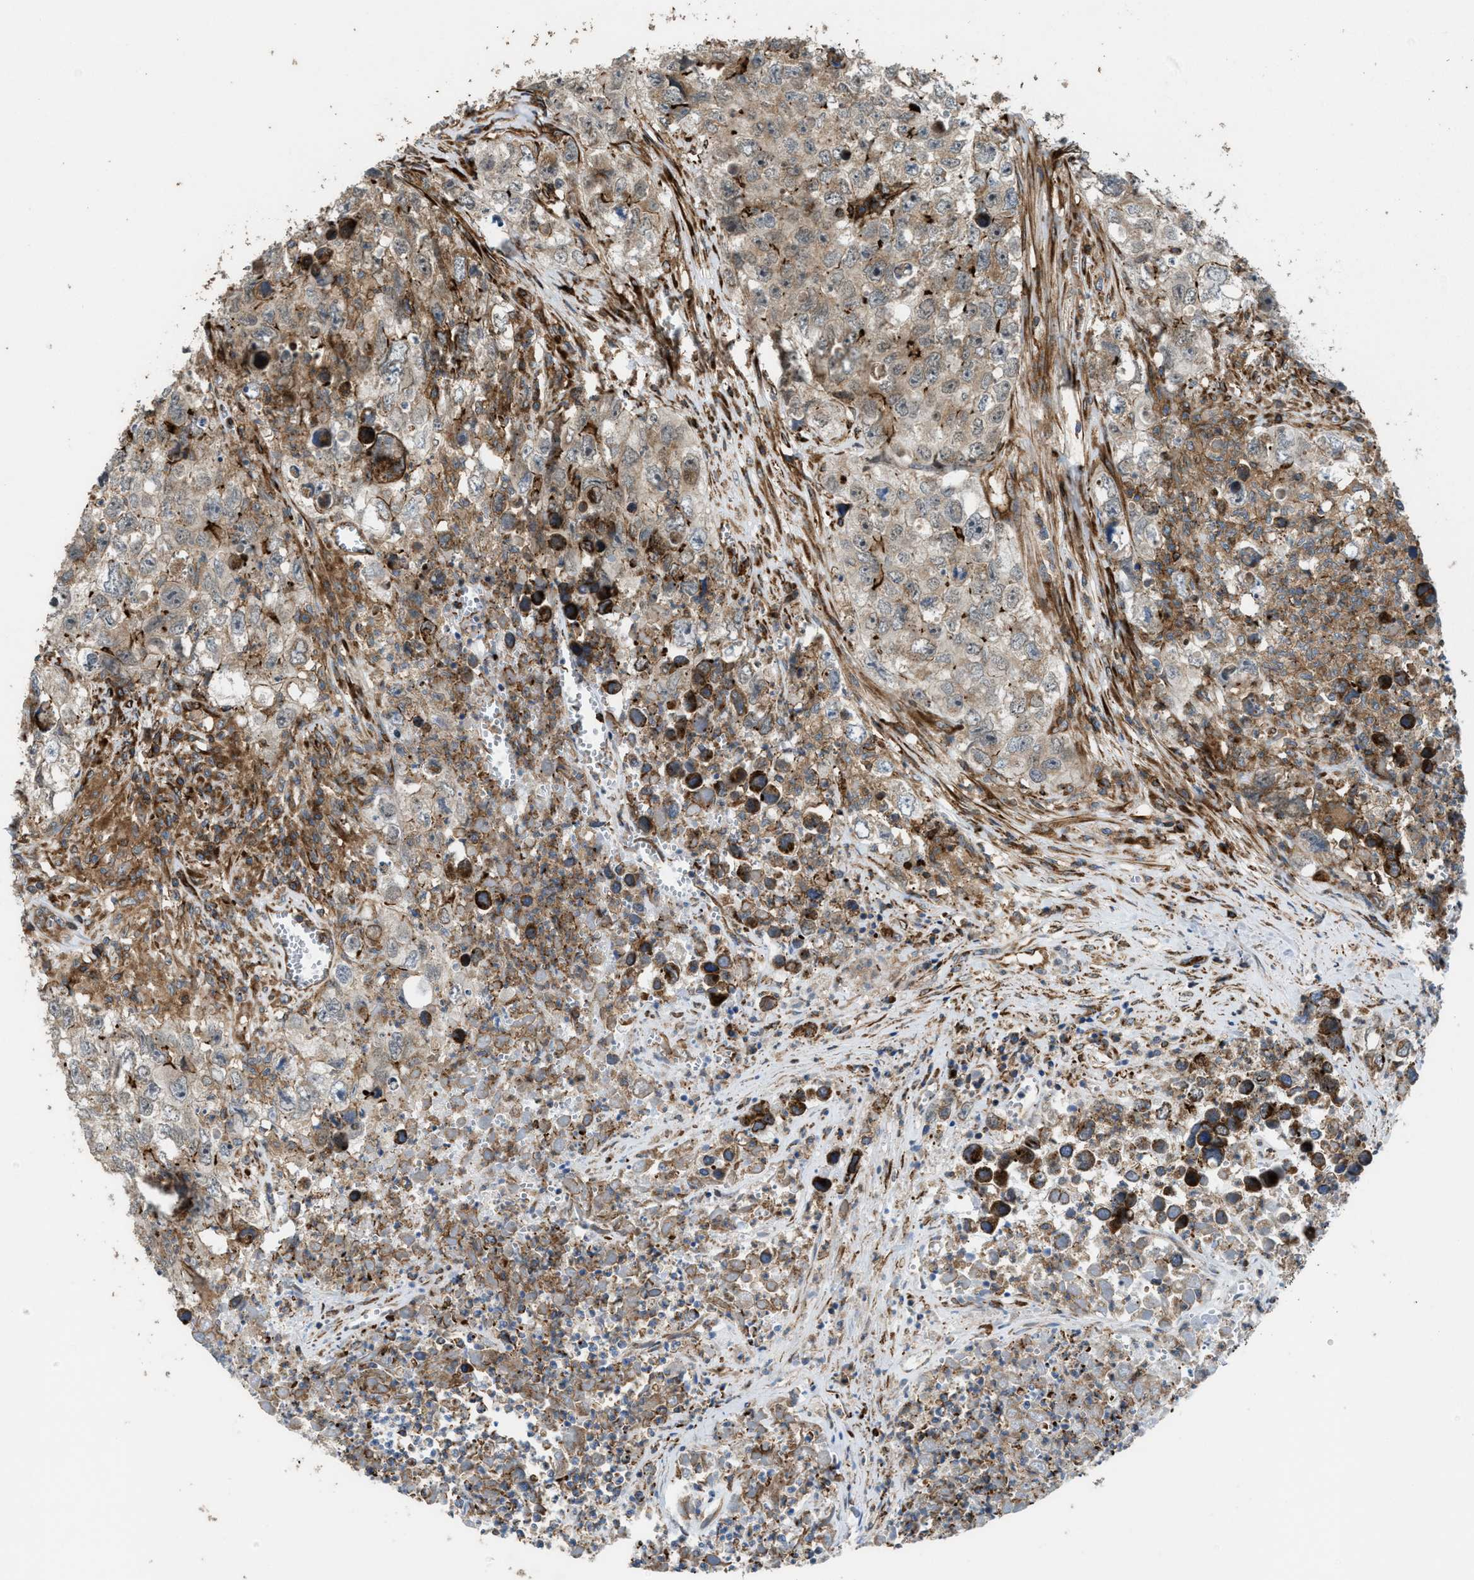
{"staining": {"intensity": "moderate", "quantity": "<25%", "location": "cytoplasmic/membranous"}, "tissue": "testis cancer", "cell_type": "Tumor cells", "image_type": "cancer", "snomed": [{"axis": "morphology", "description": "Seminoma, NOS"}, {"axis": "morphology", "description": "Carcinoma, Embryonal, NOS"}, {"axis": "topography", "description": "Testis"}], "caption": "Testis cancer tissue exhibits moderate cytoplasmic/membranous staining in approximately <25% of tumor cells, visualized by immunohistochemistry.", "gene": "EGLN1", "patient": {"sex": "male", "age": 43}}